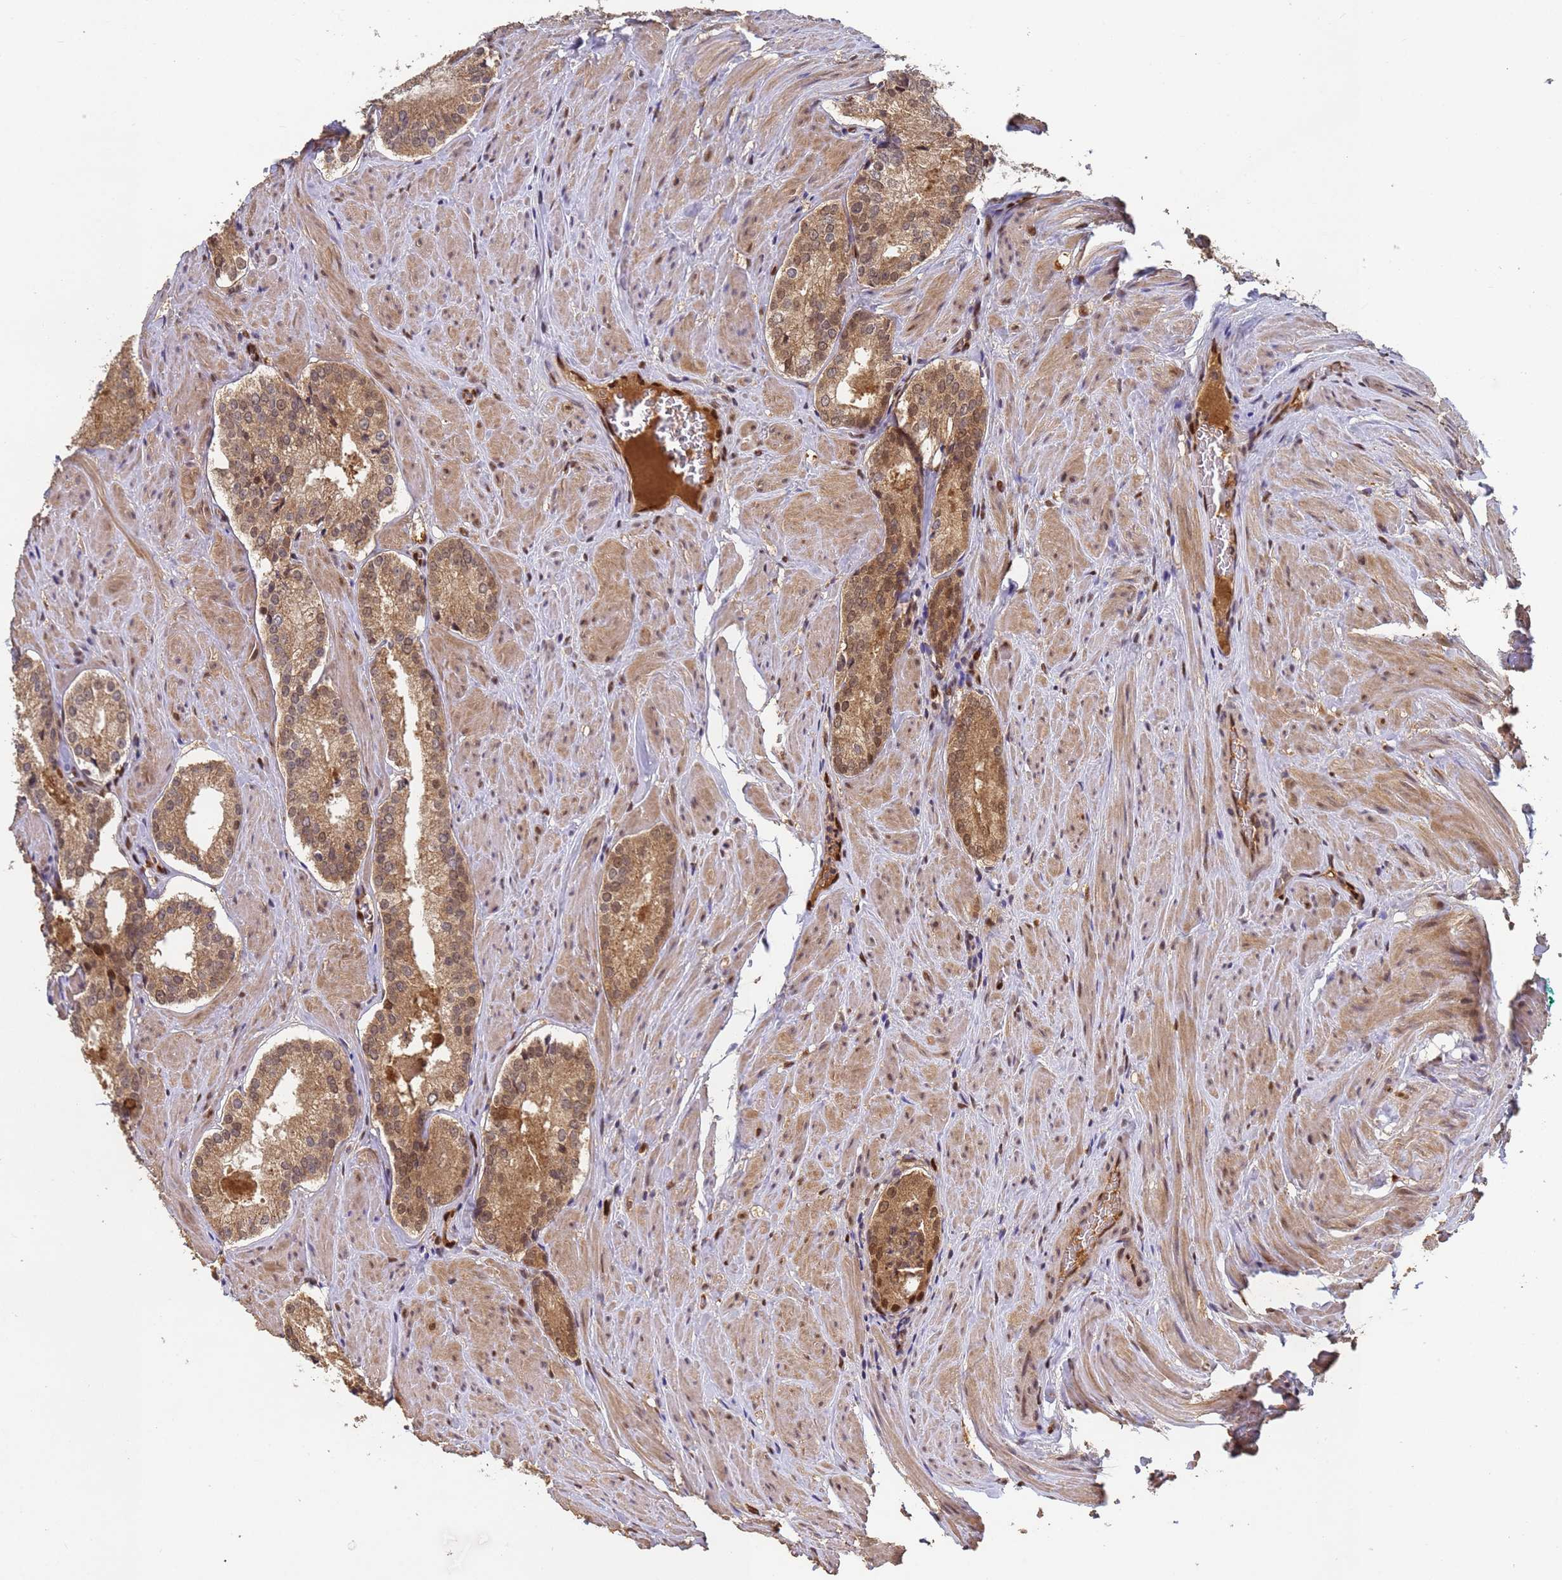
{"staining": {"intensity": "moderate", "quantity": ">75%", "location": "cytoplasmic/membranous,nuclear"}, "tissue": "prostate cancer", "cell_type": "Tumor cells", "image_type": "cancer", "snomed": [{"axis": "morphology", "description": "Adenocarcinoma, Low grade"}, {"axis": "topography", "description": "Prostate"}], "caption": "Protein staining shows moderate cytoplasmic/membranous and nuclear positivity in about >75% of tumor cells in prostate cancer (low-grade adenocarcinoma).", "gene": "SECISBP2", "patient": {"sex": "male", "age": 54}}